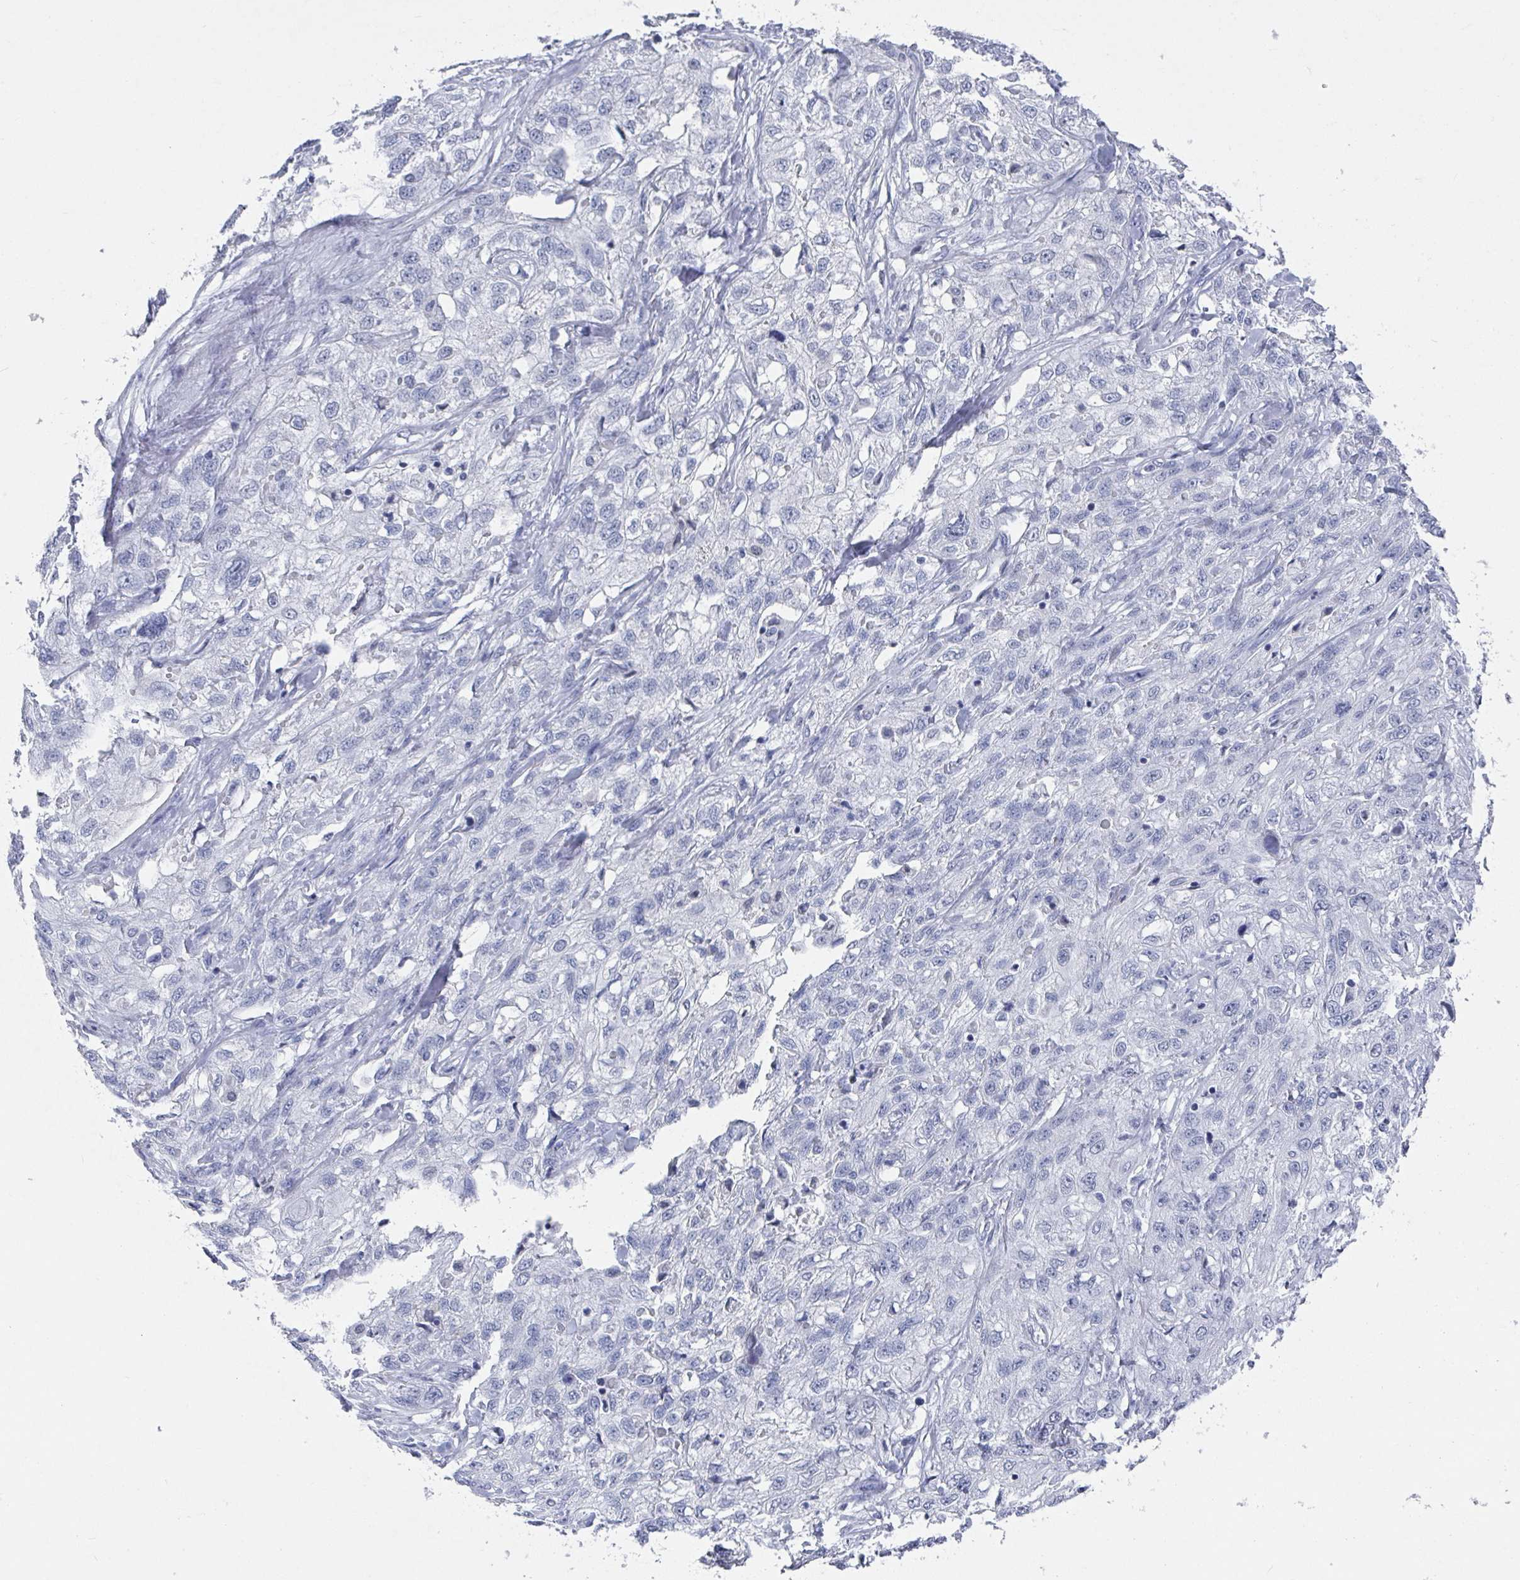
{"staining": {"intensity": "negative", "quantity": "none", "location": "none"}, "tissue": "skin cancer", "cell_type": "Tumor cells", "image_type": "cancer", "snomed": [{"axis": "morphology", "description": "Squamous cell carcinoma, NOS"}, {"axis": "topography", "description": "Skin"}, {"axis": "topography", "description": "Vulva"}], "caption": "Skin cancer (squamous cell carcinoma) stained for a protein using IHC exhibits no positivity tumor cells.", "gene": "CAMKV", "patient": {"sex": "female", "age": 86}}